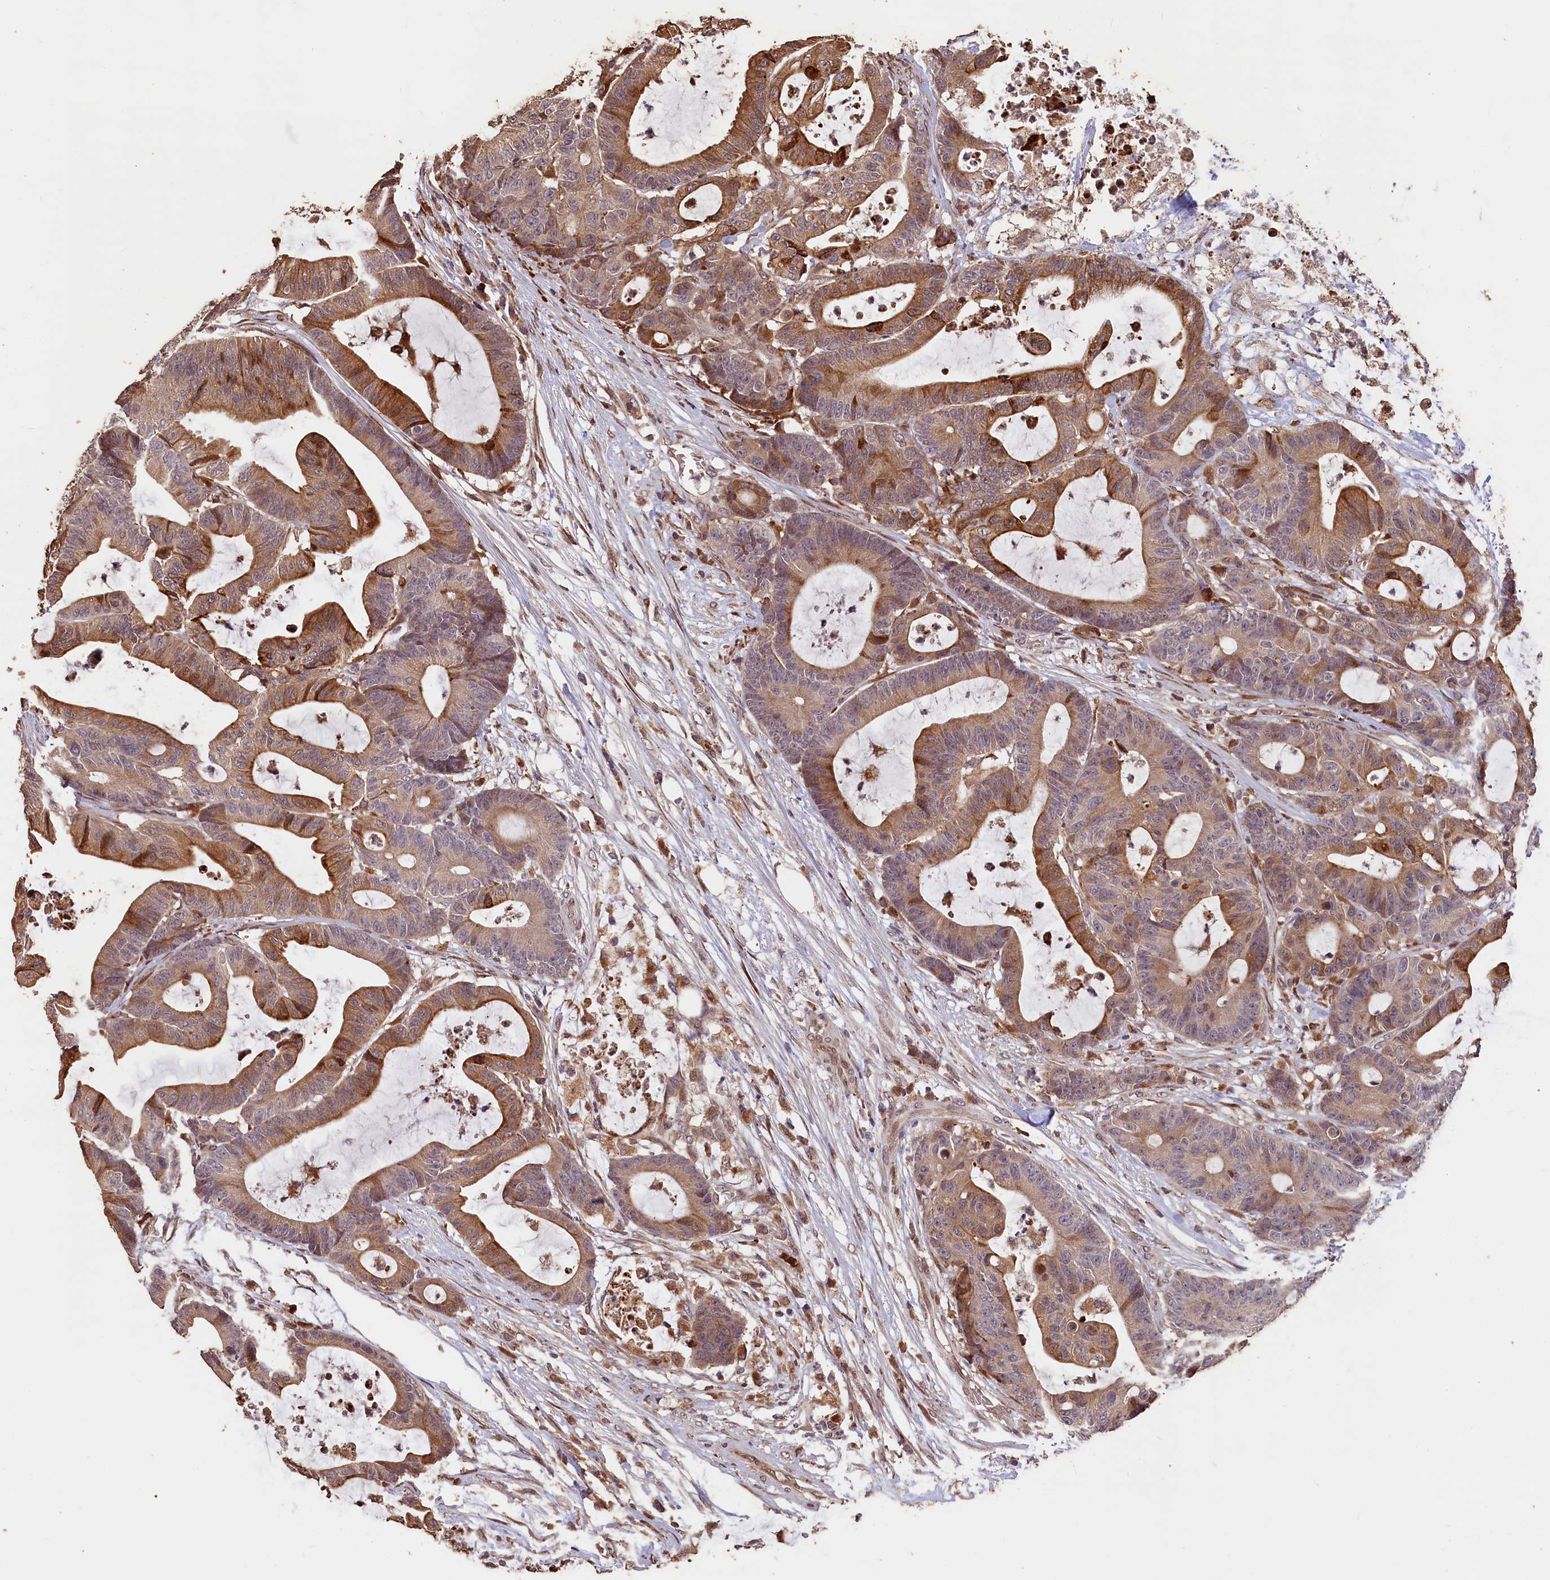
{"staining": {"intensity": "moderate", "quantity": ">75%", "location": "cytoplasmic/membranous"}, "tissue": "colorectal cancer", "cell_type": "Tumor cells", "image_type": "cancer", "snomed": [{"axis": "morphology", "description": "Adenocarcinoma, NOS"}, {"axis": "topography", "description": "Colon"}], "caption": "IHC micrograph of colorectal cancer (adenocarcinoma) stained for a protein (brown), which exhibits medium levels of moderate cytoplasmic/membranous expression in about >75% of tumor cells.", "gene": "SLC38A7", "patient": {"sex": "female", "age": 84}}